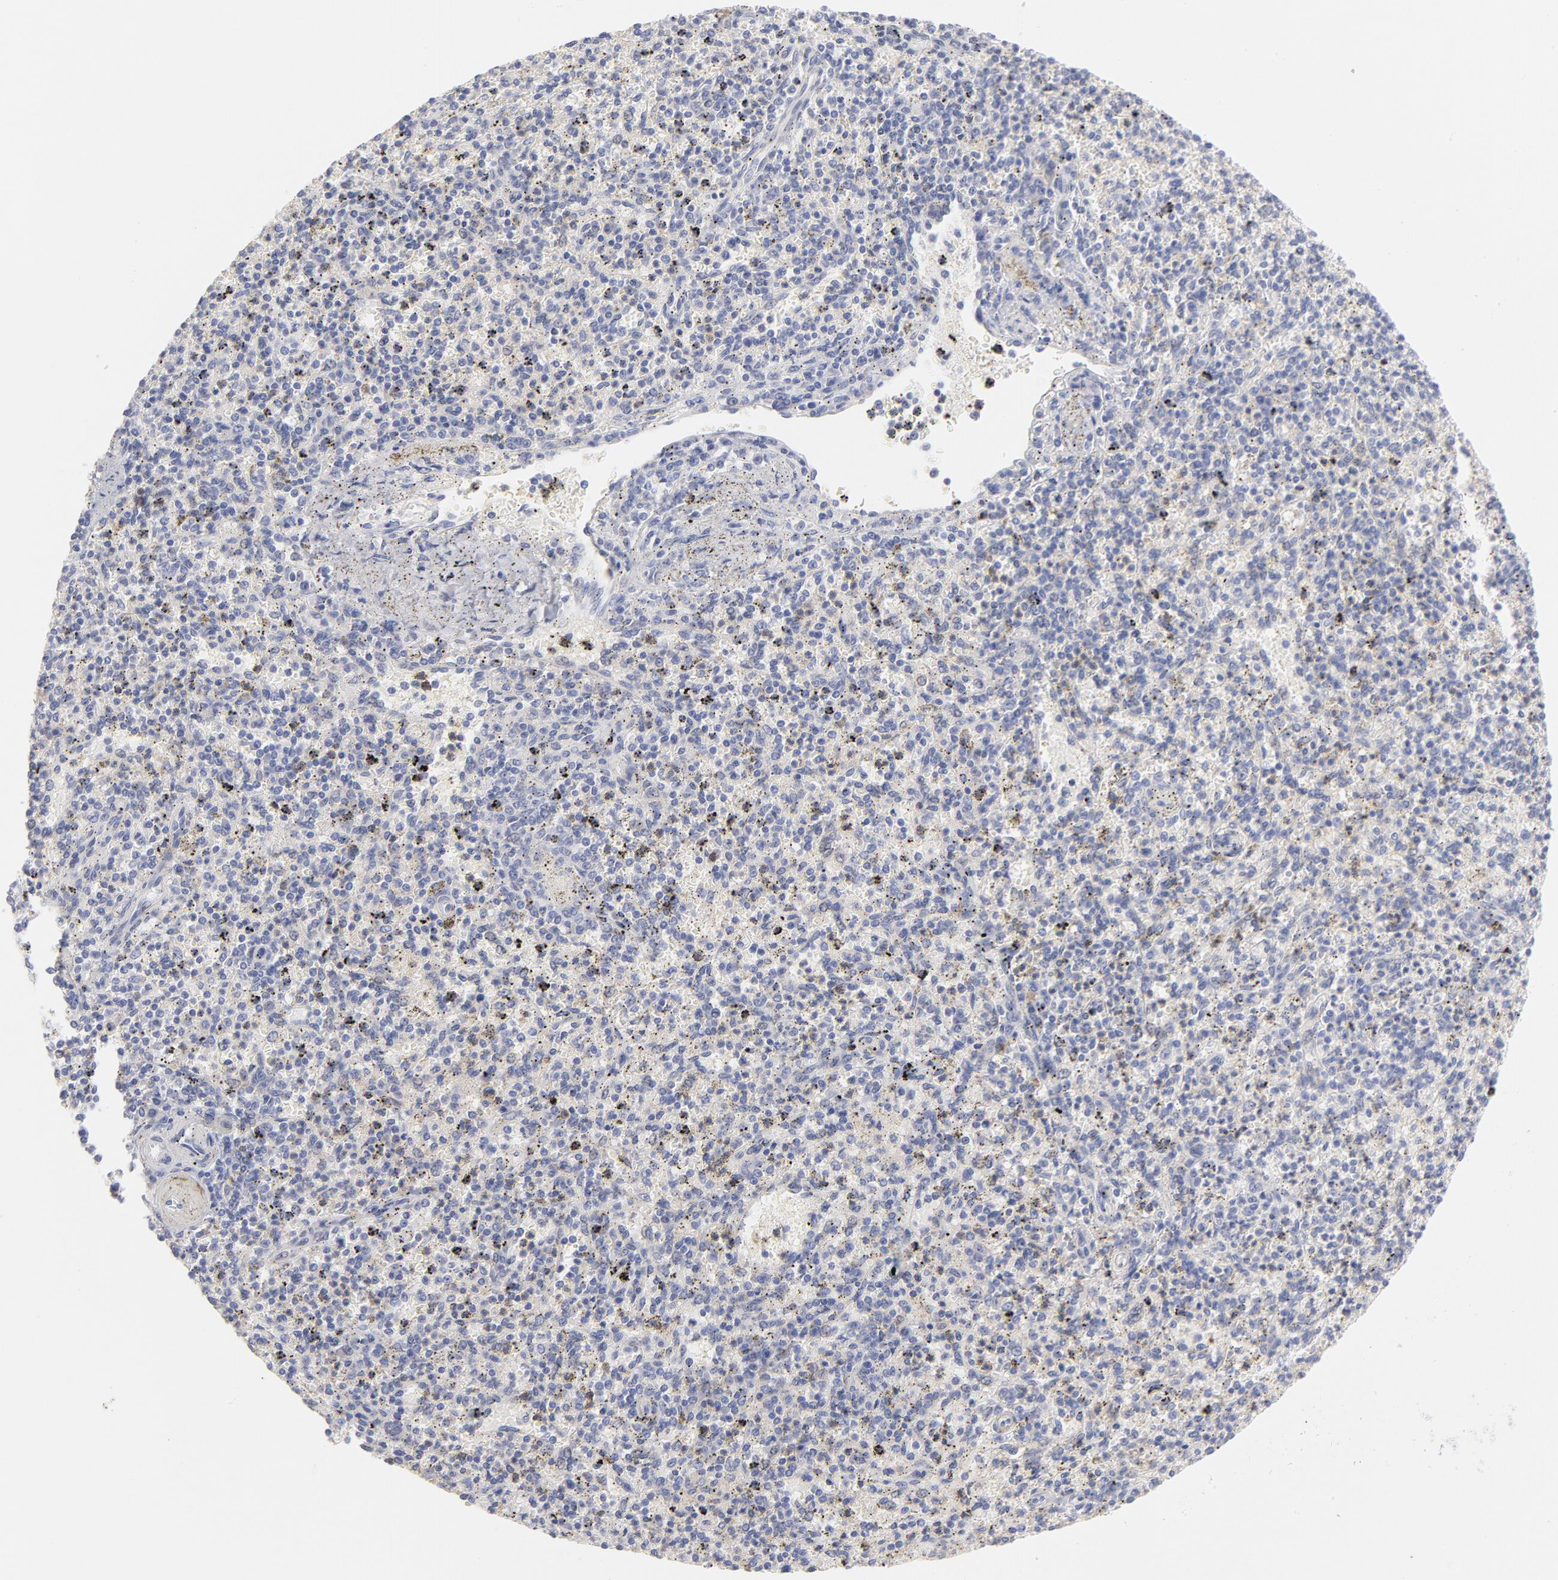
{"staining": {"intensity": "negative", "quantity": "none", "location": "none"}, "tissue": "spleen", "cell_type": "Cells in red pulp", "image_type": "normal", "snomed": [{"axis": "morphology", "description": "Normal tissue, NOS"}, {"axis": "topography", "description": "Spleen"}], "caption": "Protein analysis of unremarkable spleen displays no significant positivity in cells in red pulp.", "gene": "TST", "patient": {"sex": "male", "age": 72}}